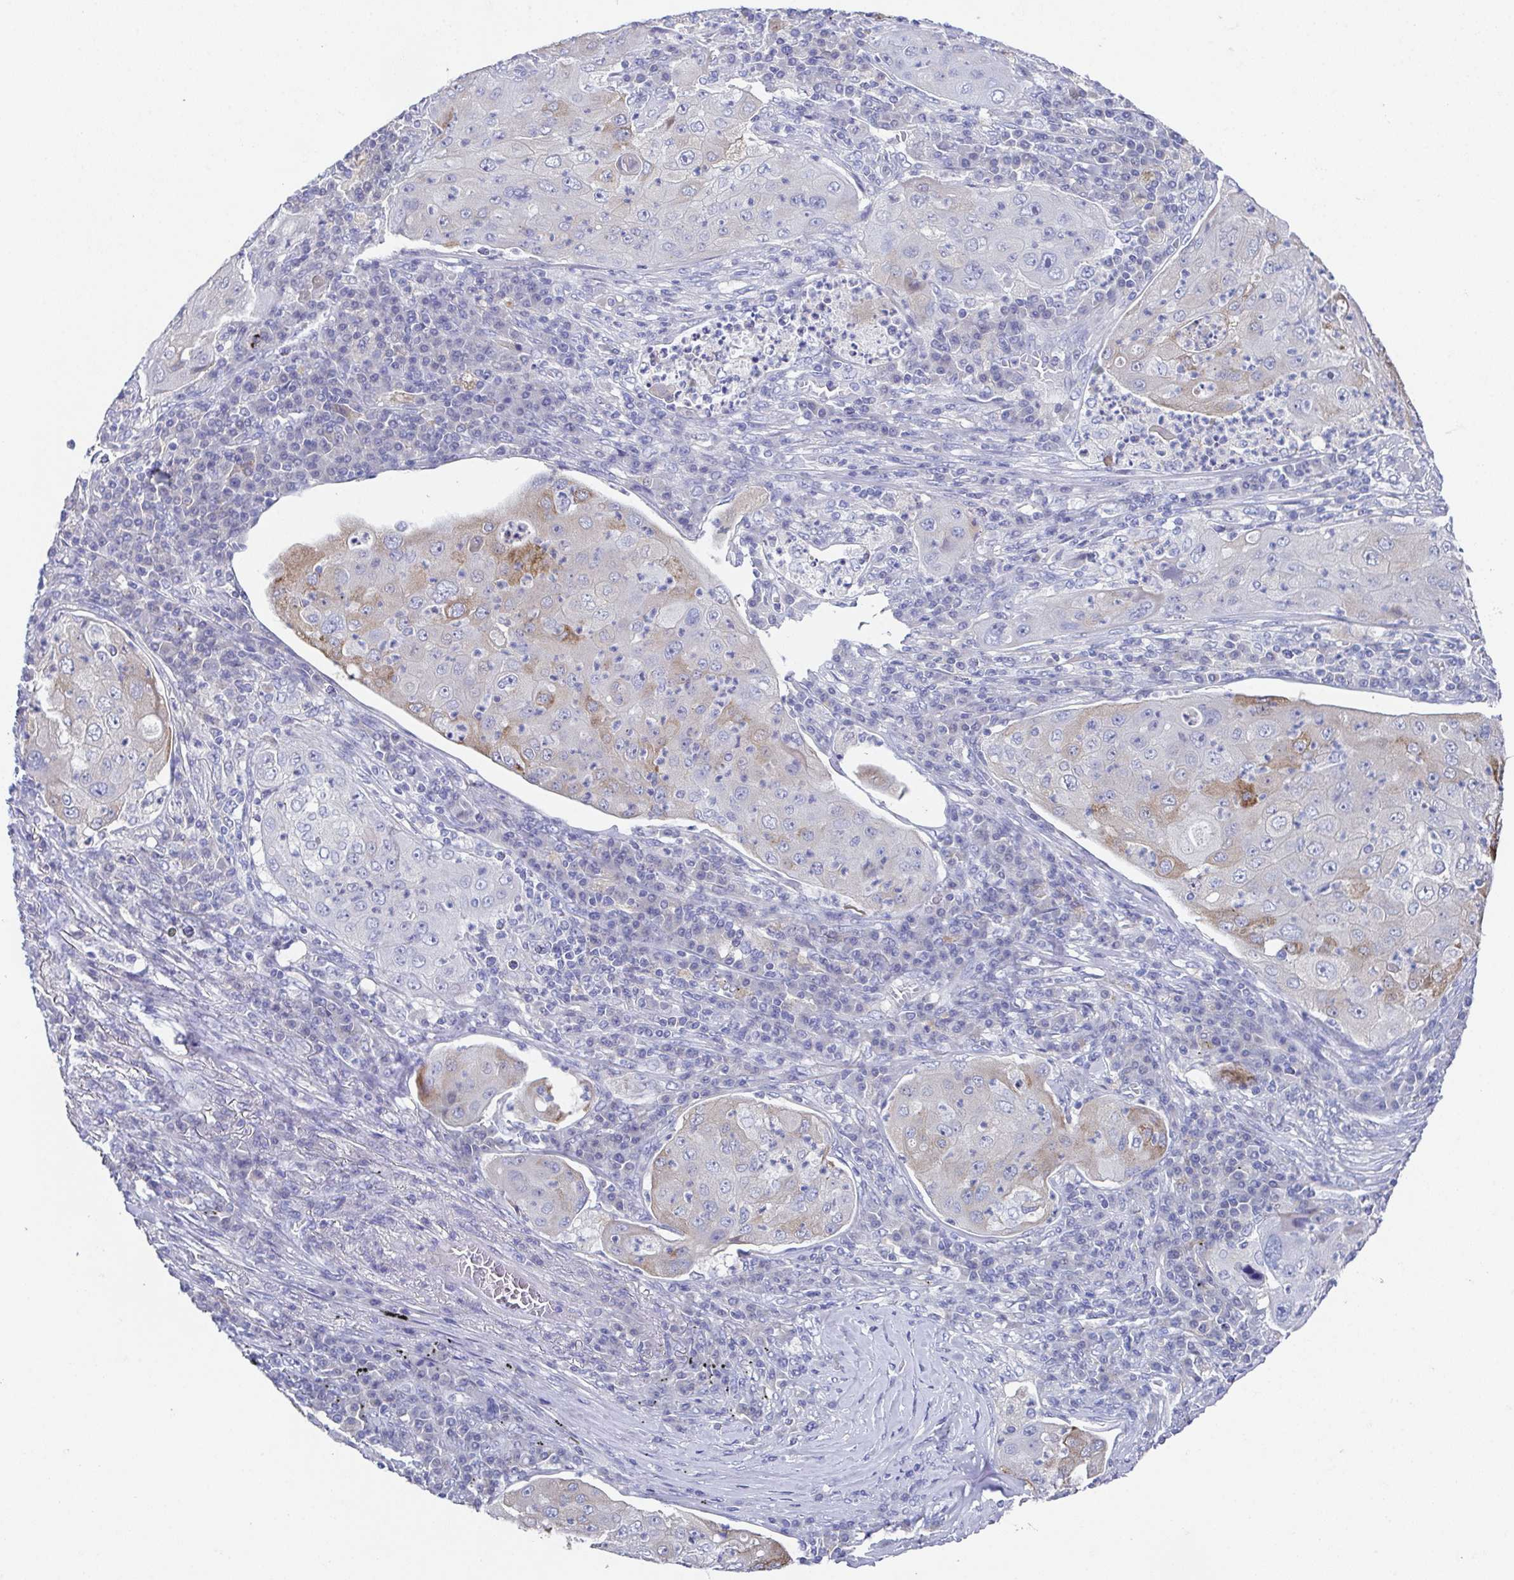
{"staining": {"intensity": "moderate", "quantity": "<25%", "location": "cytoplasmic/membranous"}, "tissue": "lung cancer", "cell_type": "Tumor cells", "image_type": "cancer", "snomed": [{"axis": "morphology", "description": "Squamous cell carcinoma, NOS"}, {"axis": "topography", "description": "Lung"}], "caption": "A brown stain labels moderate cytoplasmic/membranous staining of a protein in lung squamous cell carcinoma tumor cells. (Brightfield microscopy of DAB IHC at high magnification).", "gene": "SSC4D", "patient": {"sex": "female", "age": 59}}